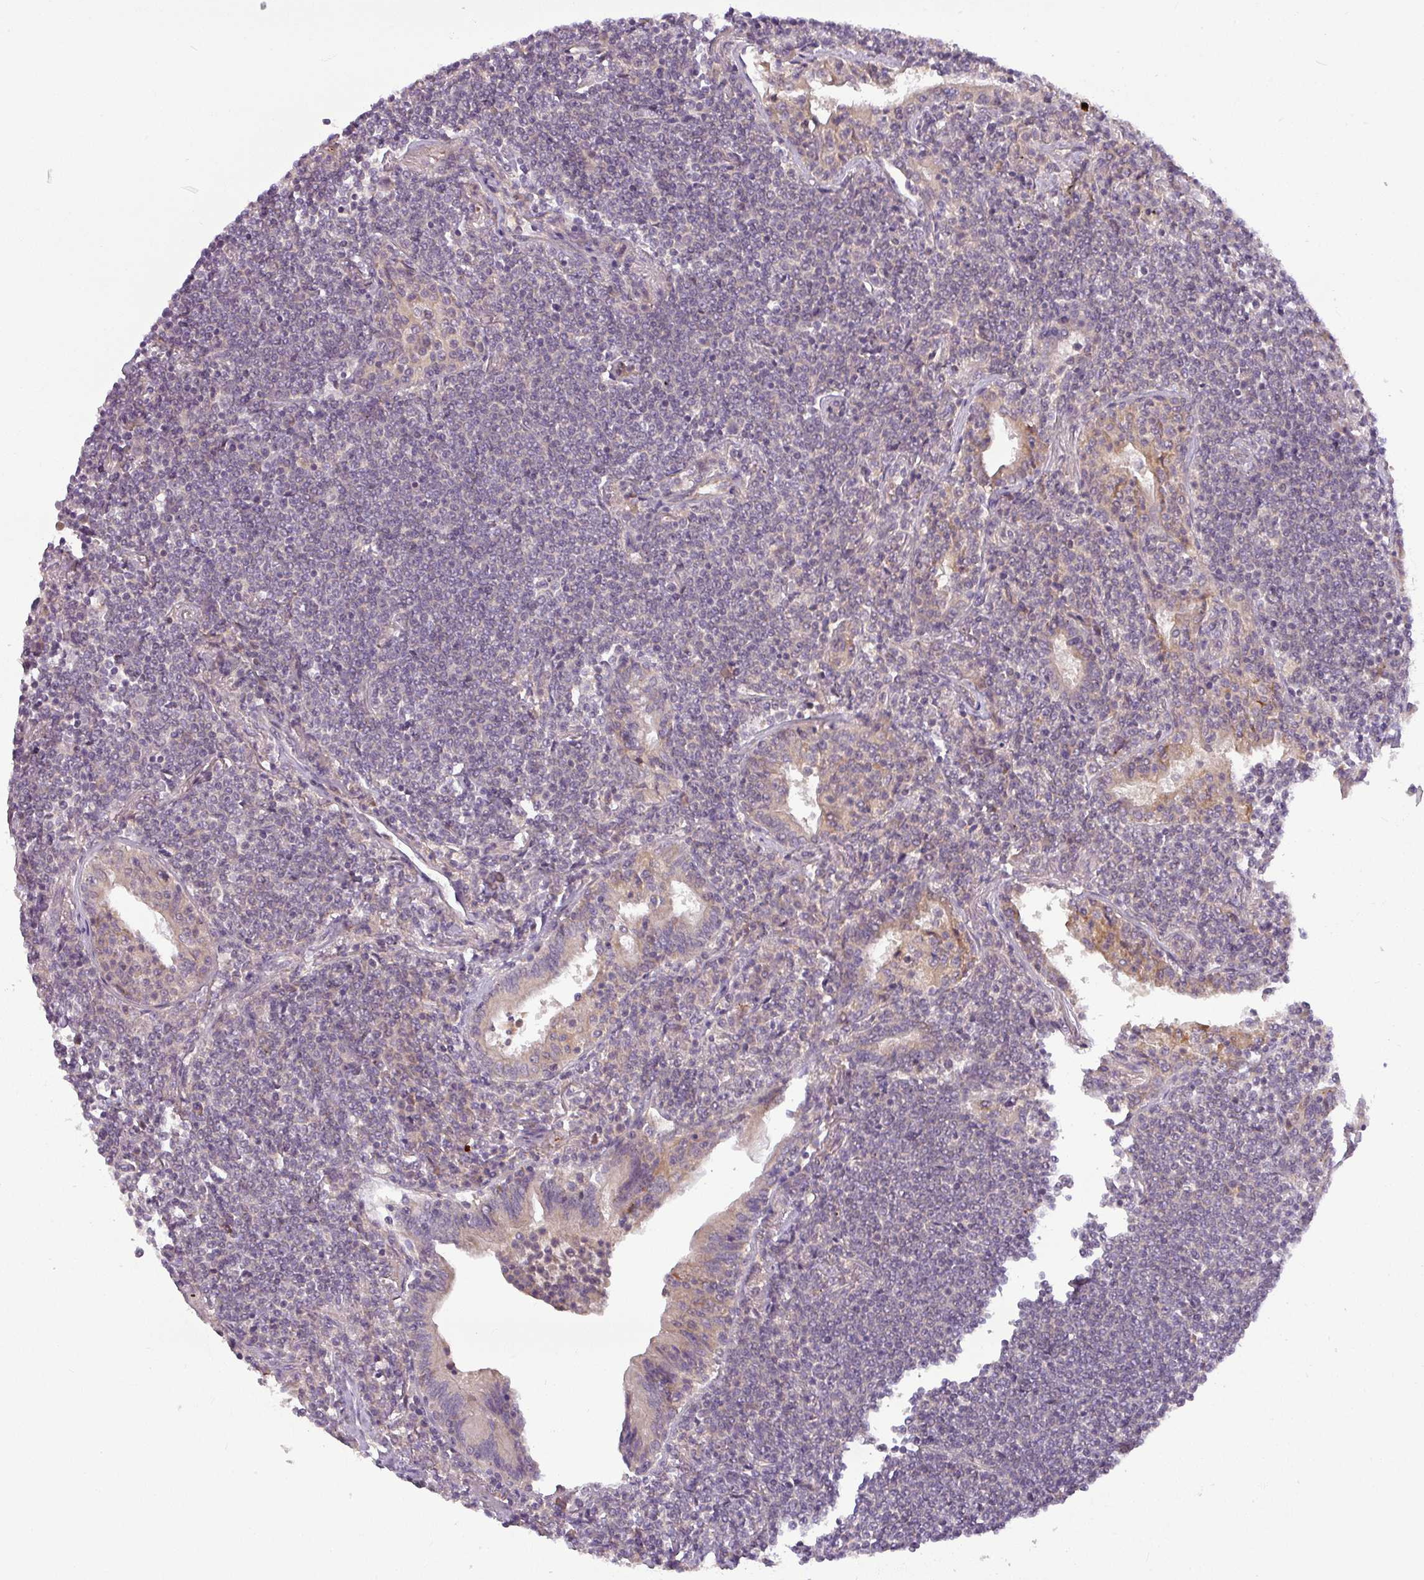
{"staining": {"intensity": "negative", "quantity": "none", "location": "none"}, "tissue": "lymphoma", "cell_type": "Tumor cells", "image_type": "cancer", "snomed": [{"axis": "morphology", "description": "Malignant lymphoma, non-Hodgkin's type, Low grade"}, {"axis": "topography", "description": "Lung"}], "caption": "IHC histopathology image of neoplastic tissue: low-grade malignant lymphoma, non-Hodgkin's type stained with DAB reveals no significant protein positivity in tumor cells.", "gene": "ZNF35", "patient": {"sex": "female", "age": 71}}